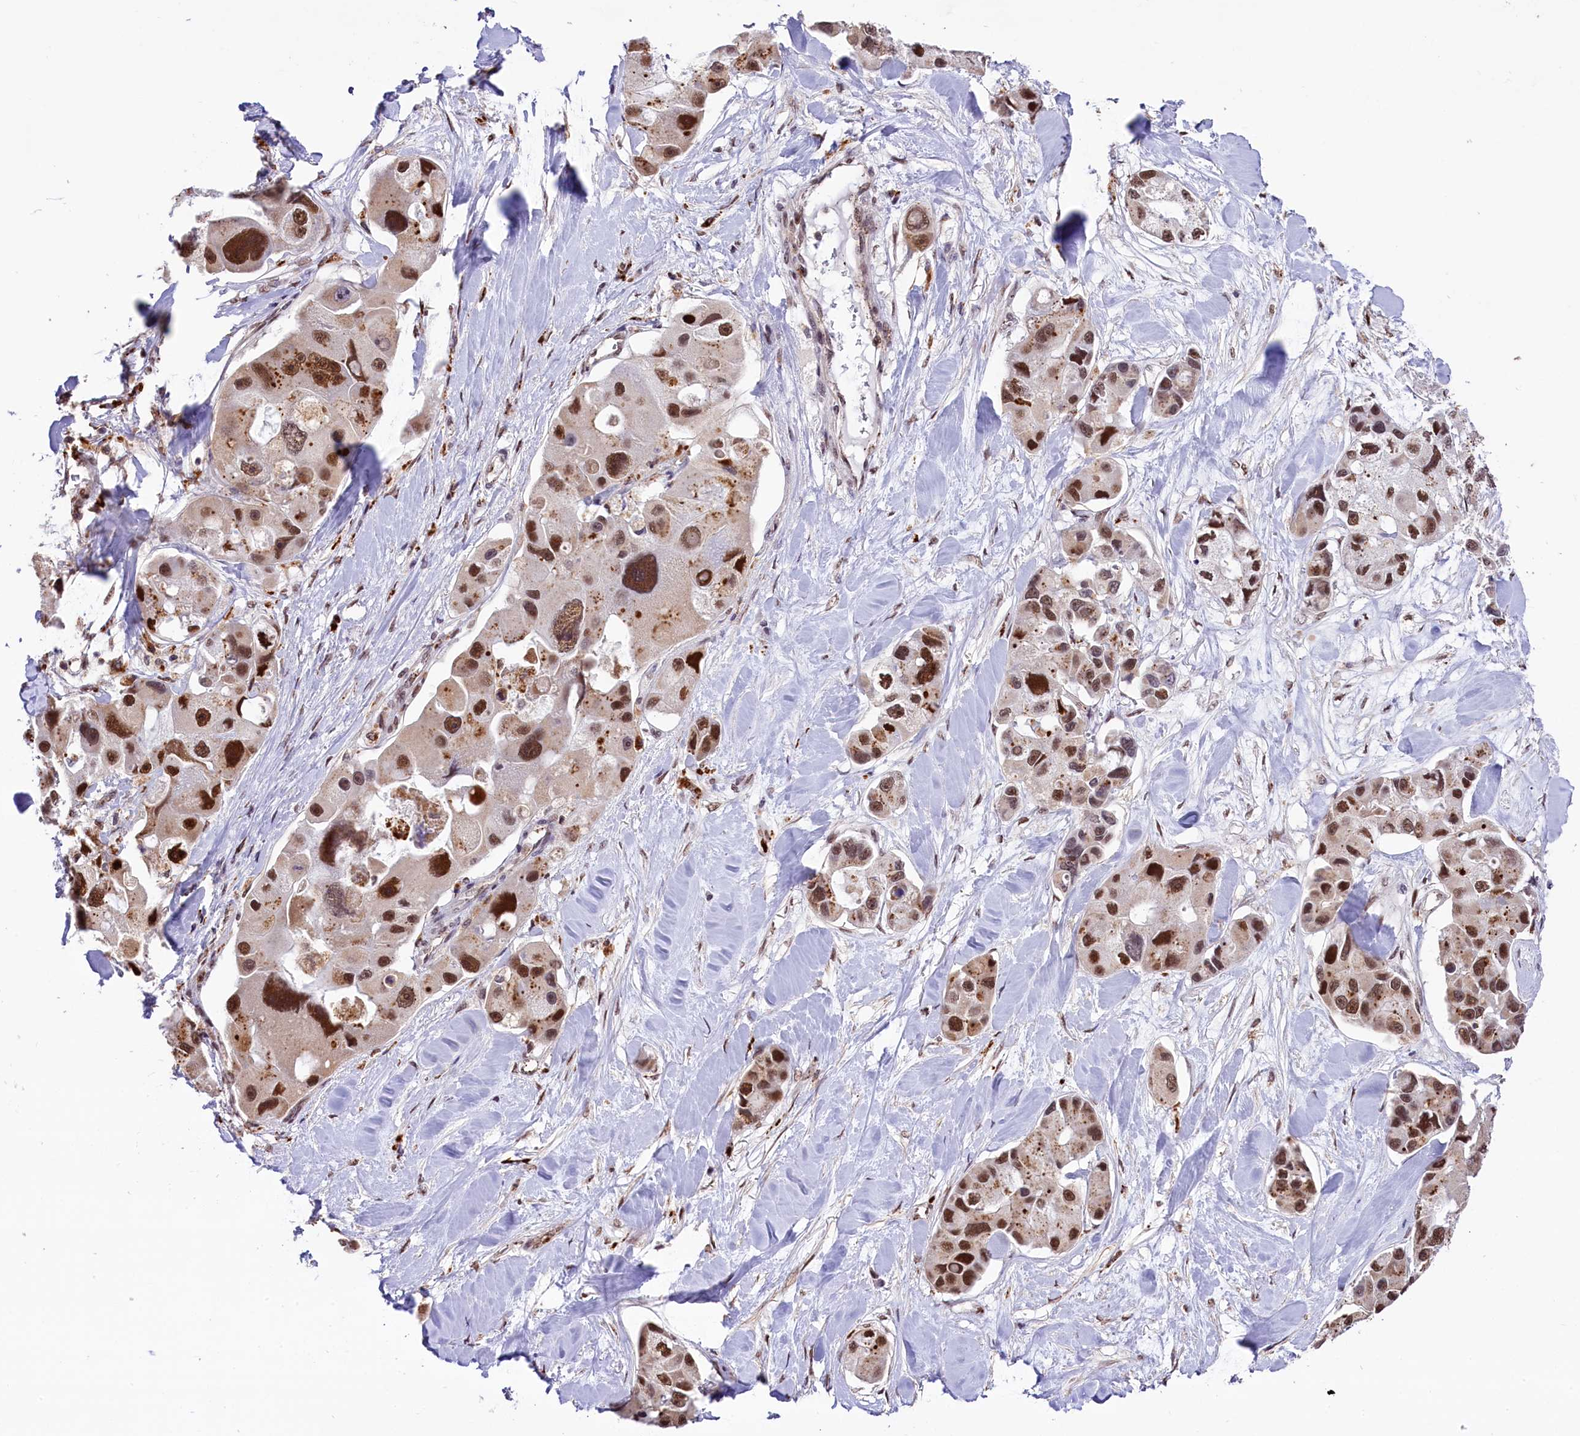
{"staining": {"intensity": "moderate", "quantity": ">75%", "location": "cytoplasmic/membranous,nuclear"}, "tissue": "lung cancer", "cell_type": "Tumor cells", "image_type": "cancer", "snomed": [{"axis": "morphology", "description": "Adenocarcinoma, NOS"}, {"axis": "topography", "description": "Lung"}], "caption": "Immunohistochemical staining of adenocarcinoma (lung) reveals moderate cytoplasmic/membranous and nuclear protein expression in approximately >75% of tumor cells.", "gene": "MRPL54", "patient": {"sex": "female", "age": 54}}